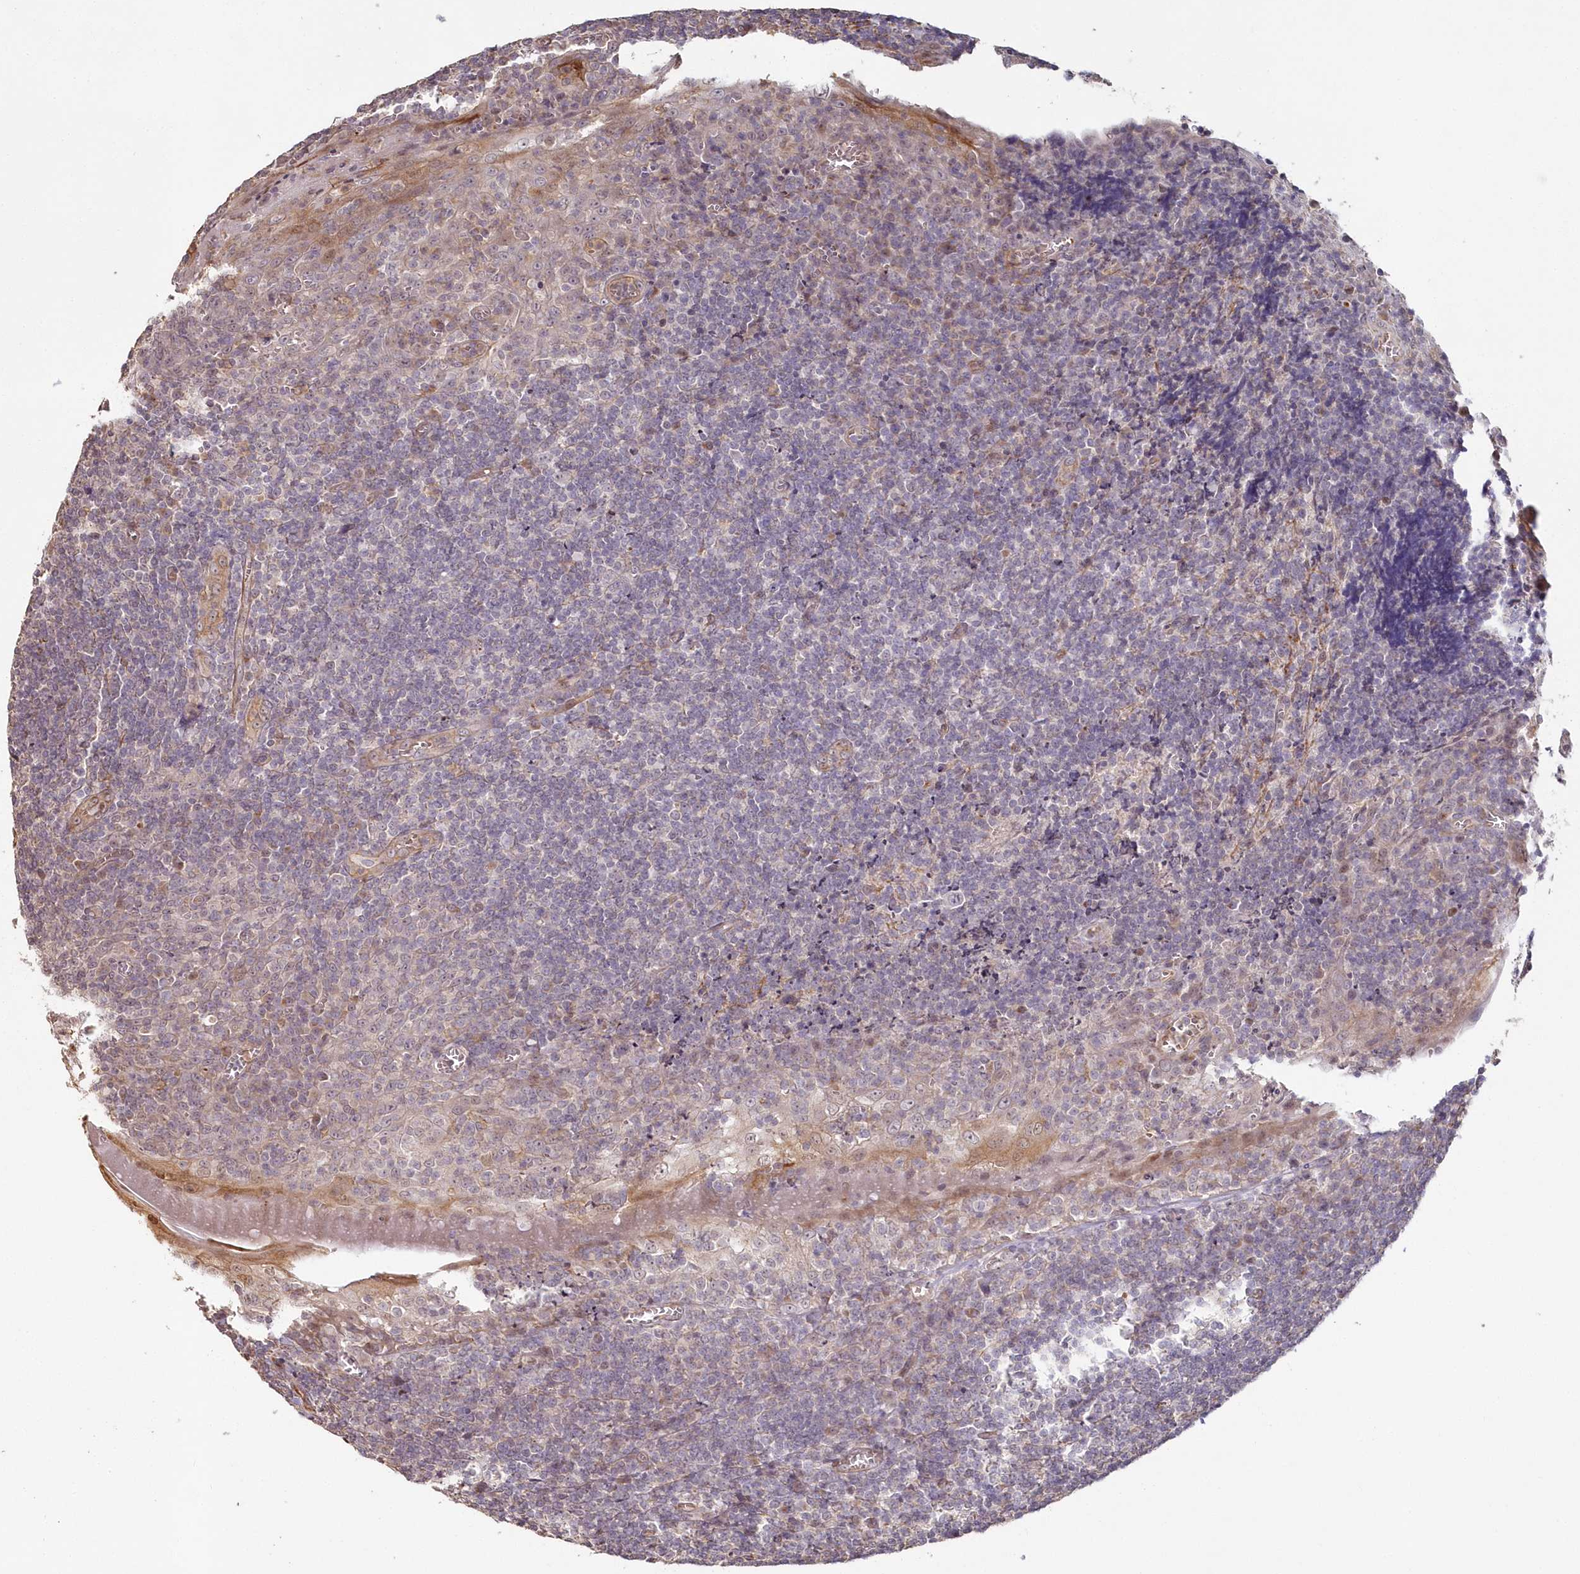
{"staining": {"intensity": "negative", "quantity": "none", "location": "none"}, "tissue": "tonsil", "cell_type": "Germinal center cells", "image_type": "normal", "snomed": [{"axis": "morphology", "description": "Normal tissue, NOS"}, {"axis": "topography", "description": "Tonsil"}], "caption": "An immunohistochemistry micrograph of unremarkable tonsil is shown. There is no staining in germinal center cells of tonsil. (DAB (3,3'-diaminobenzidine) immunohistochemistry (IHC), high magnification).", "gene": "HYCC2", "patient": {"sex": "male", "age": 37}}